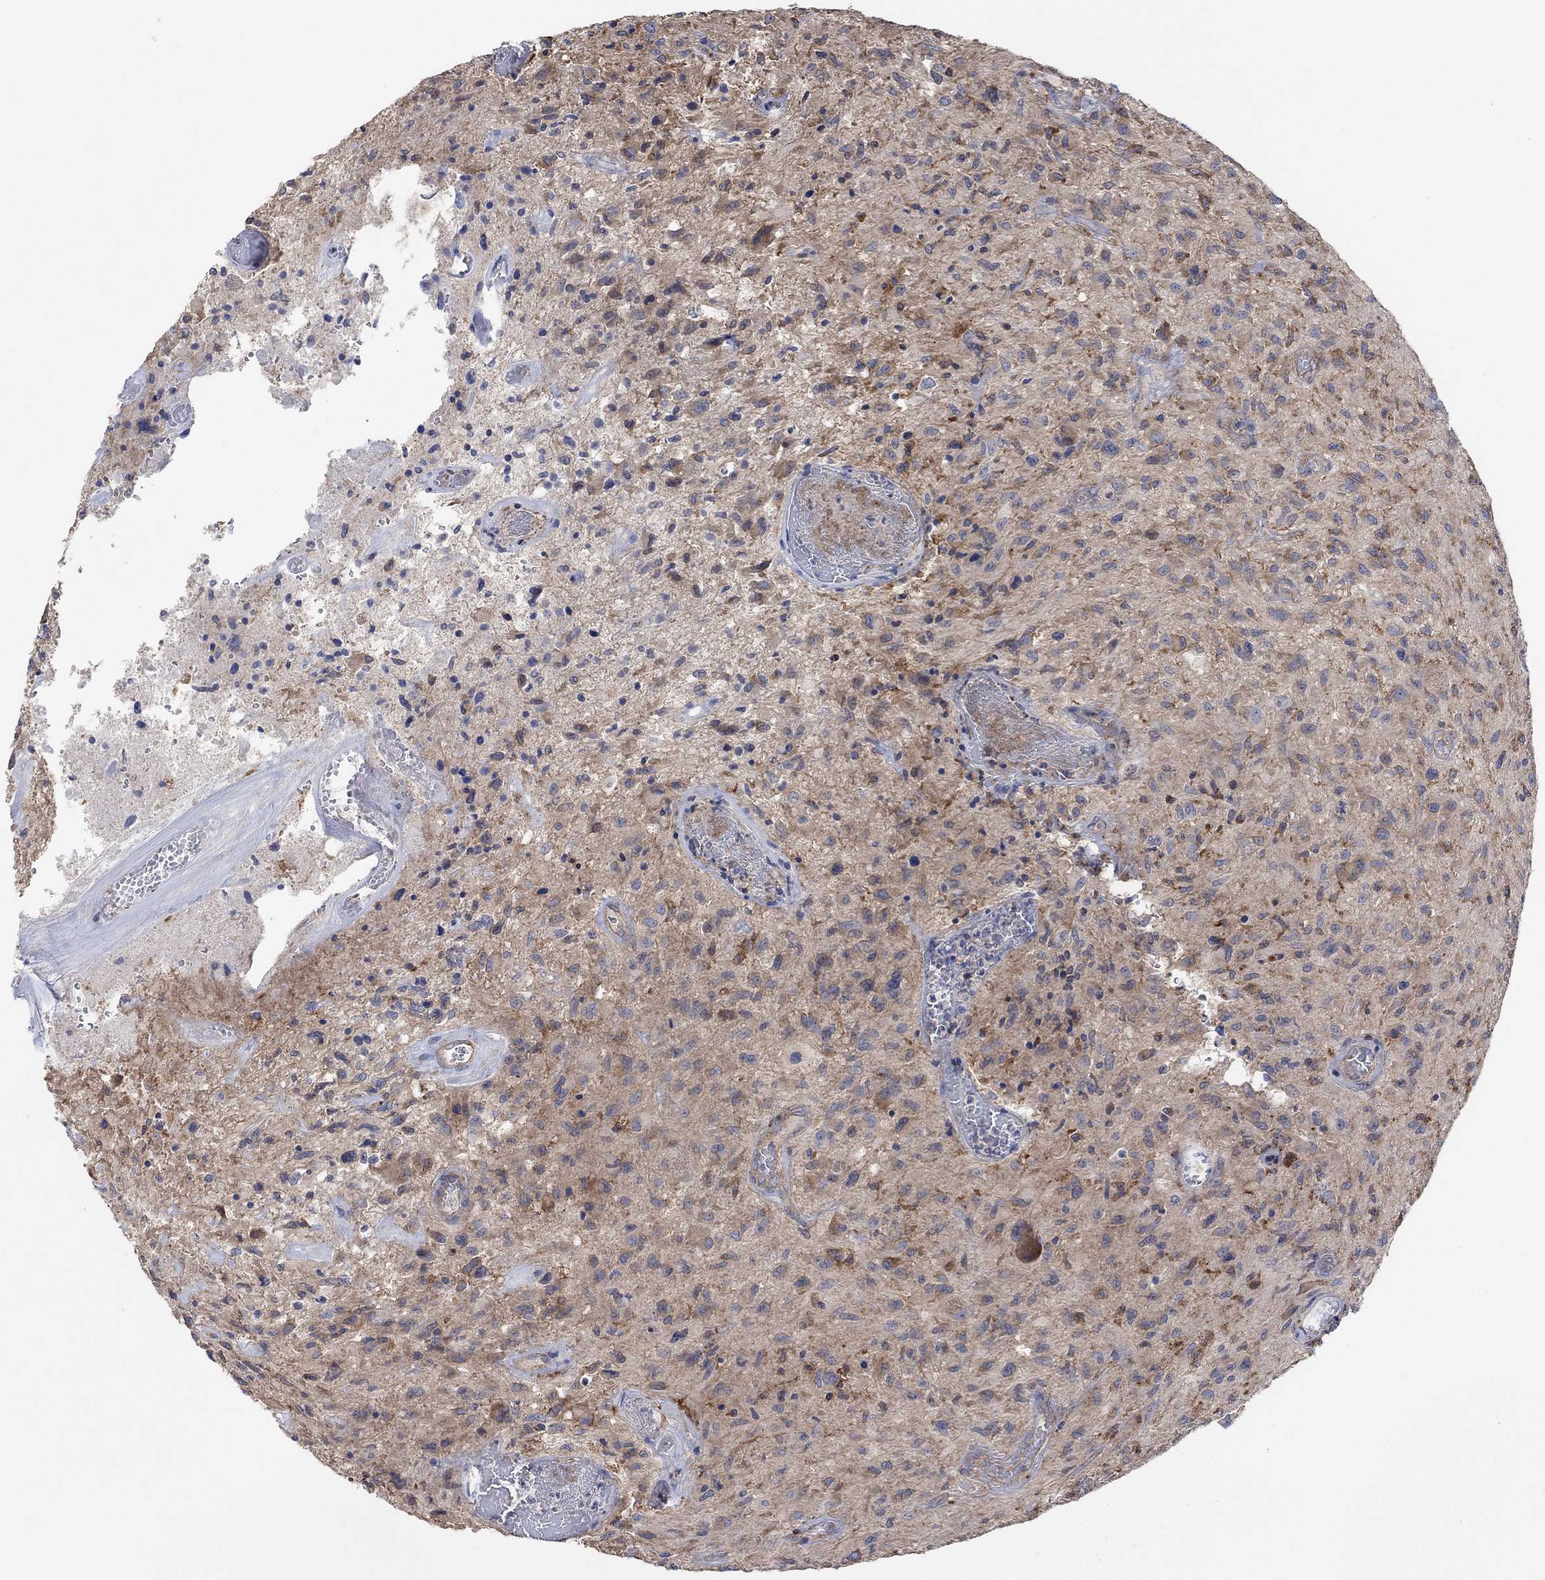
{"staining": {"intensity": "strong", "quantity": "<25%", "location": "cytoplasmic/membranous"}, "tissue": "glioma", "cell_type": "Tumor cells", "image_type": "cancer", "snomed": [{"axis": "morphology", "description": "Glioma, malignant, NOS"}, {"axis": "morphology", "description": "Glioma, malignant, High grade"}, {"axis": "topography", "description": "Brain"}], "caption": "DAB (3,3'-diaminobenzidine) immunohistochemical staining of human glioma shows strong cytoplasmic/membranous protein expression in about <25% of tumor cells.", "gene": "BLOC1S3", "patient": {"sex": "female", "age": 71}}